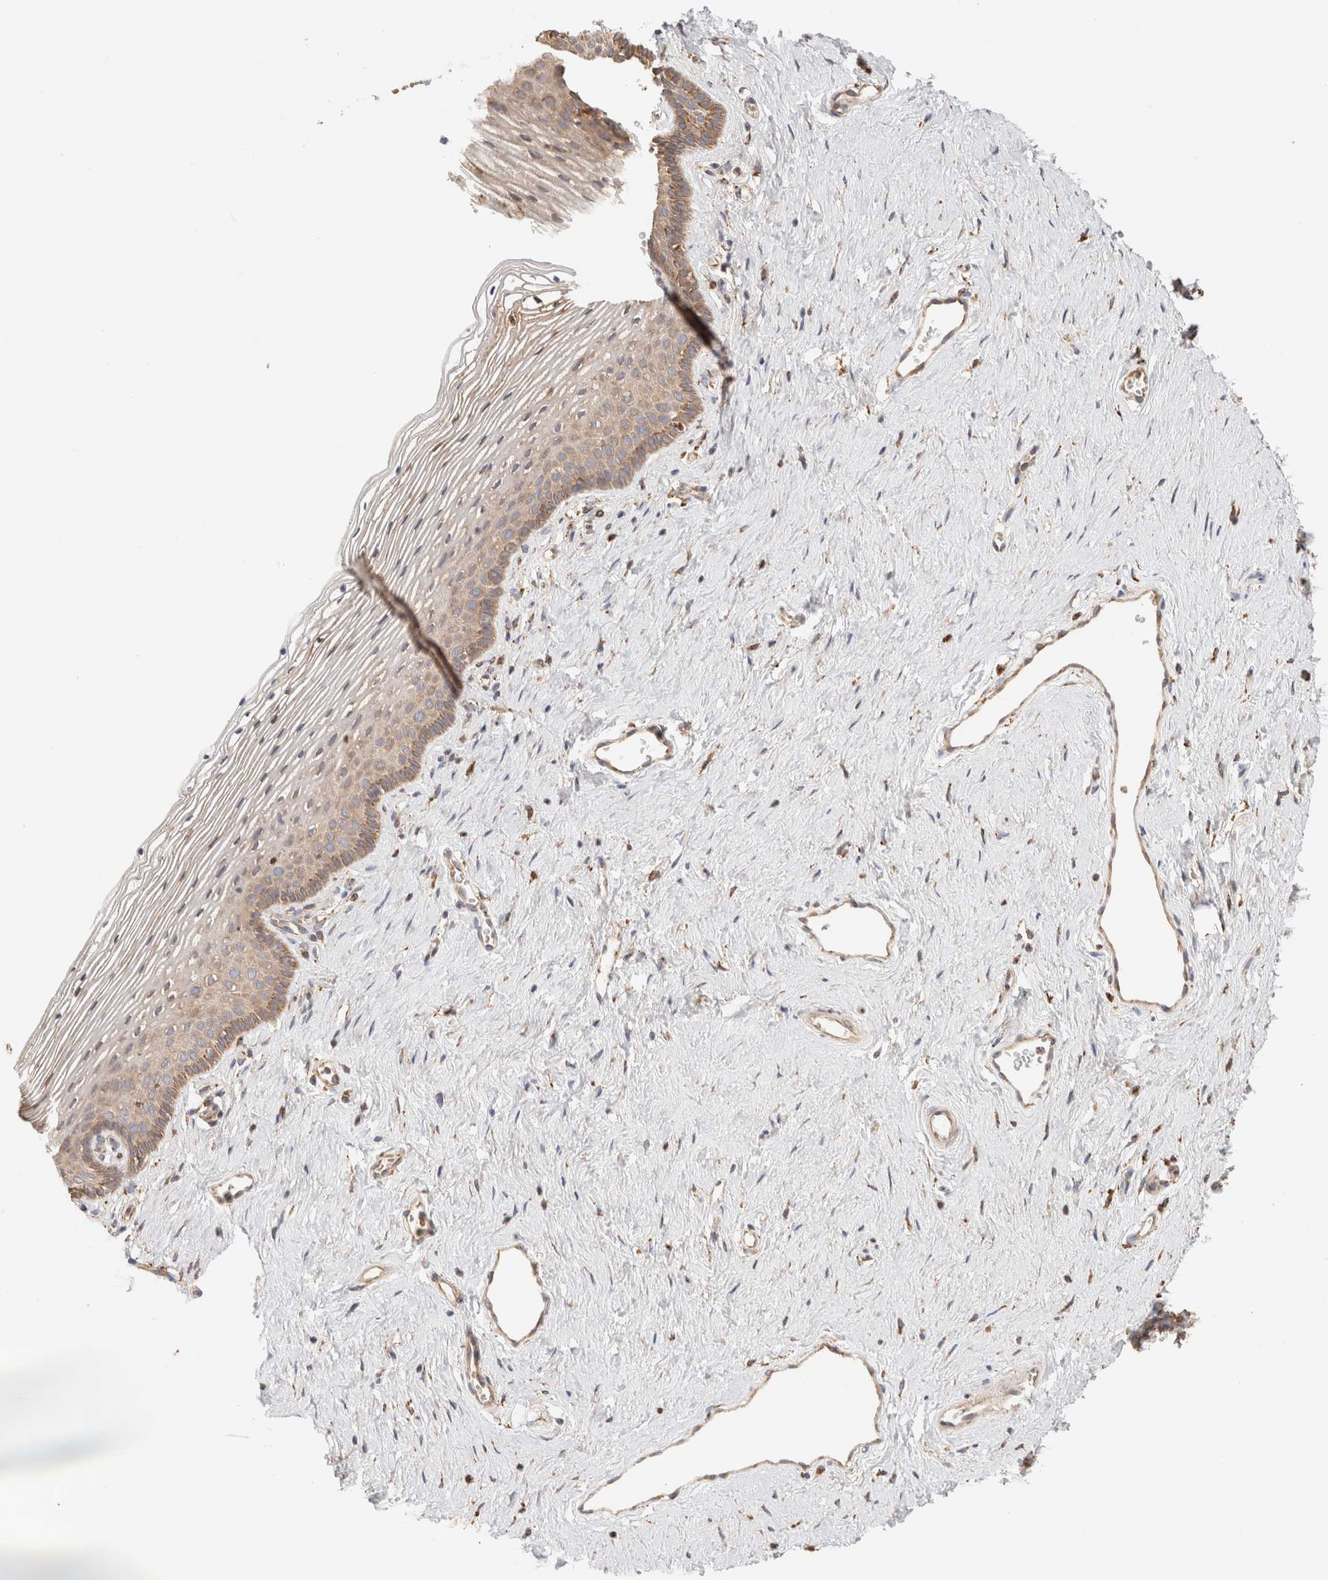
{"staining": {"intensity": "moderate", "quantity": ">75%", "location": "cytoplasmic/membranous"}, "tissue": "vagina", "cell_type": "Squamous epithelial cells", "image_type": "normal", "snomed": [{"axis": "morphology", "description": "Normal tissue, NOS"}, {"axis": "topography", "description": "Vagina"}], "caption": "Human vagina stained with a brown dye reveals moderate cytoplasmic/membranous positive positivity in approximately >75% of squamous epithelial cells.", "gene": "FER", "patient": {"sex": "female", "age": 32}}